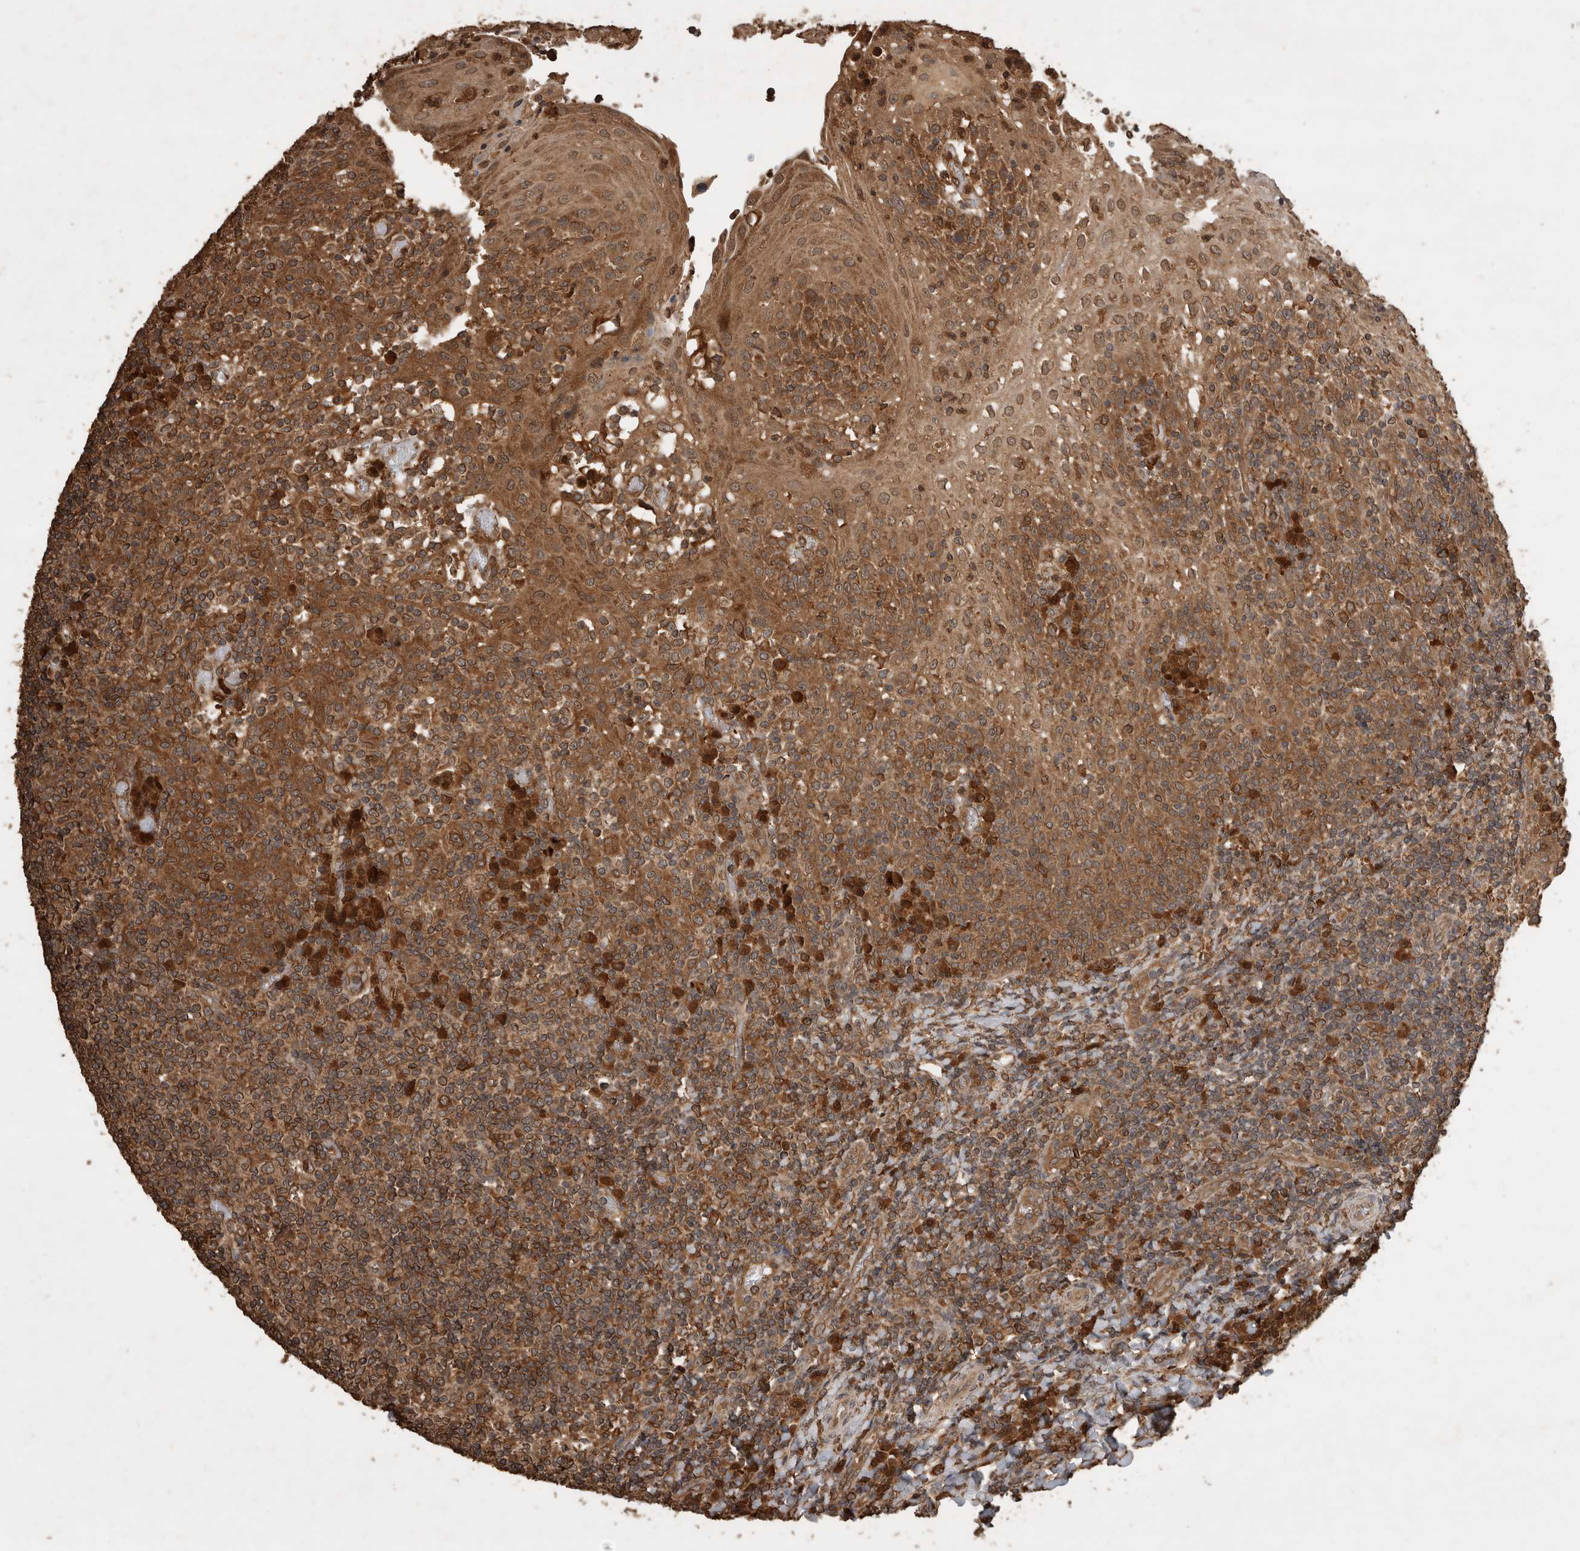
{"staining": {"intensity": "weak", "quantity": ">75%", "location": "cytoplasmic/membranous"}, "tissue": "tonsil", "cell_type": "Germinal center cells", "image_type": "normal", "snomed": [{"axis": "morphology", "description": "Normal tissue, NOS"}, {"axis": "topography", "description": "Tonsil"}], "caption": "Immunohistochemistry histopathology image of benign tonsil: tonsil stained using IHC demonstrates low levels of weak protein expression localized specifically in the cytoplasmic/membranous of germinal center cells, appearing as a cytoplasmic/membranous brown color.", "gene": "OTUD7B", "patient": {"sex": "female", "age": 19}}